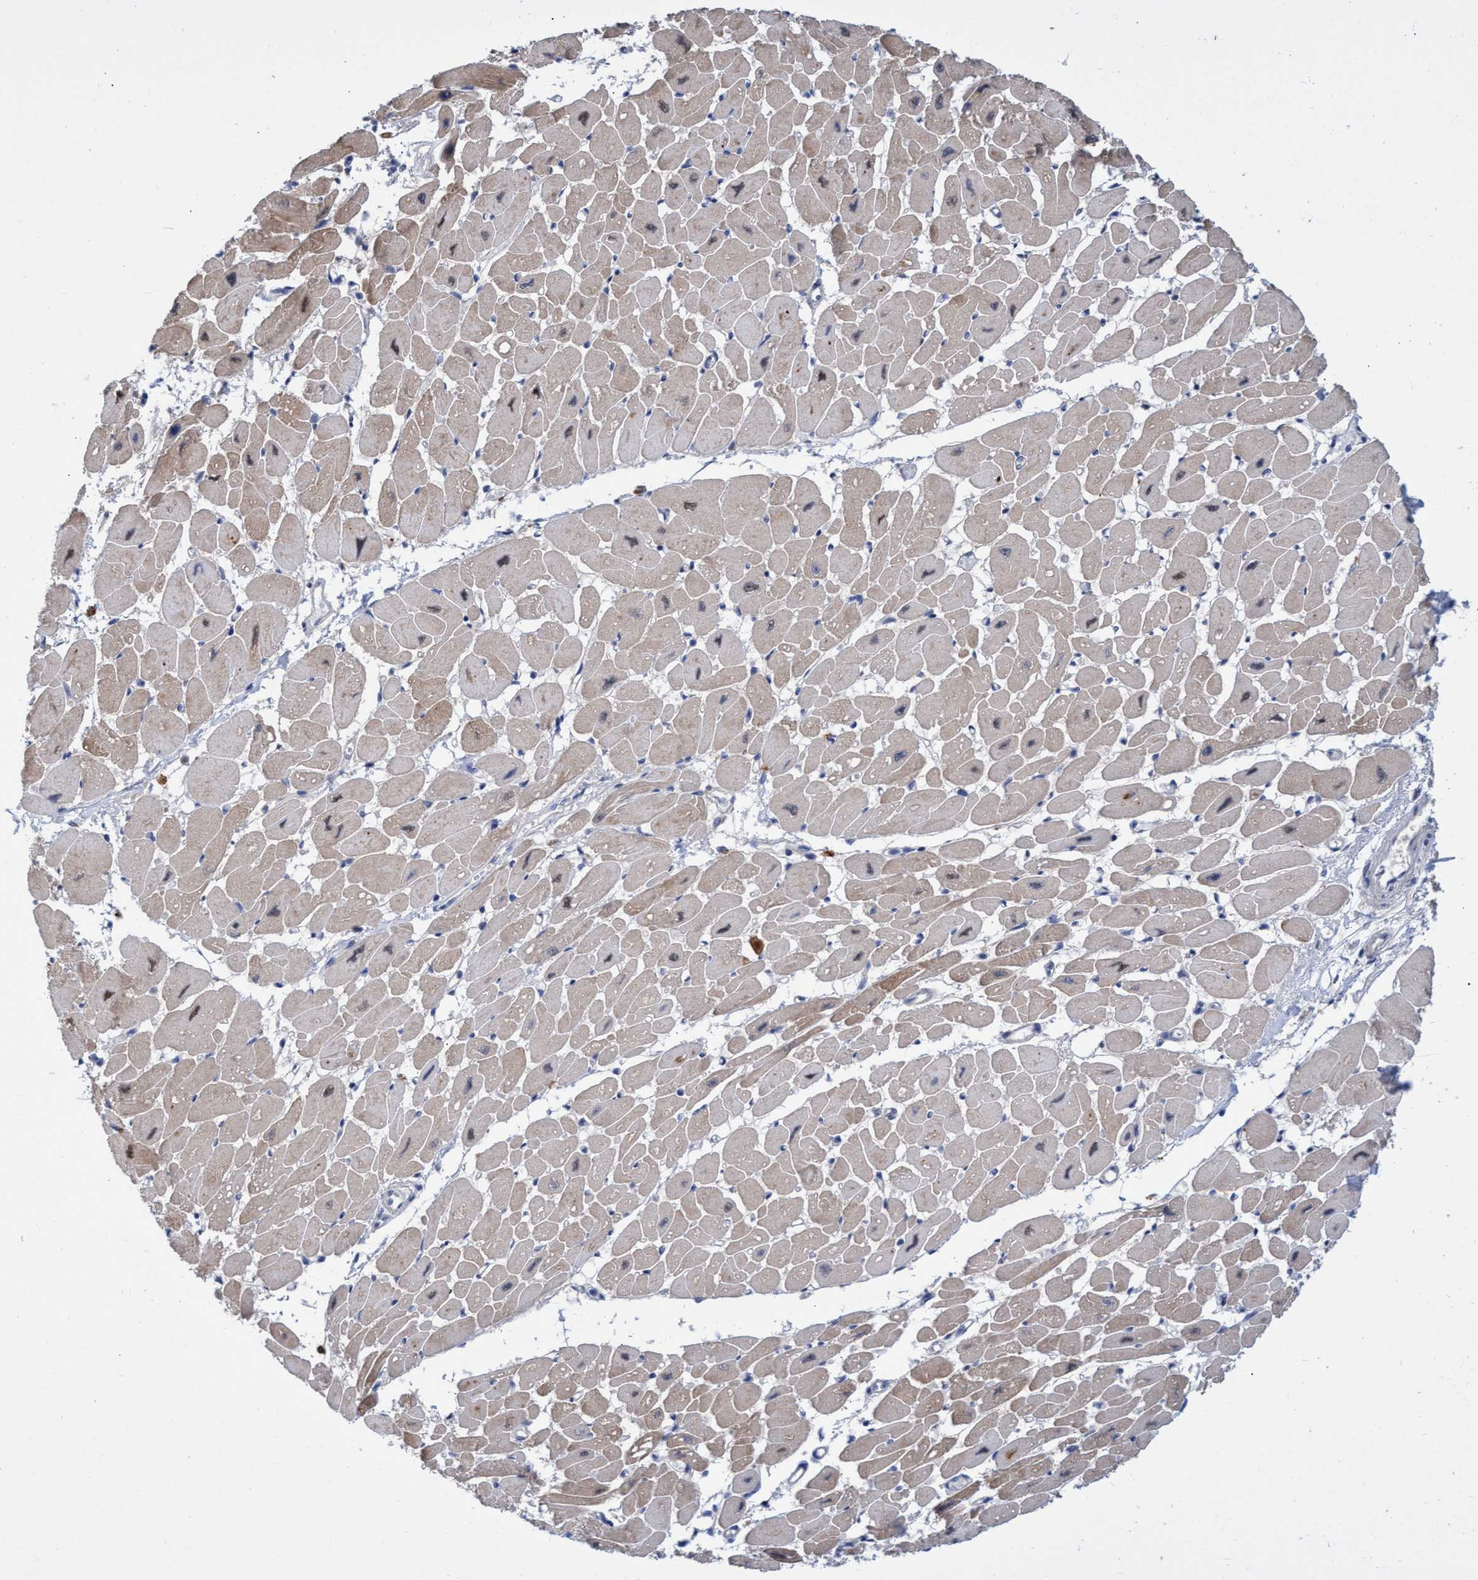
{"staining": {"intensity": "weak", "quantity": "25%-75%", "location": "cytoplasmic/membranous"}, "tissue": "heart muscle", "cell_type": "Cardiomyocytes", "image_type": "normal", "snomed": [{"axis": "morphology", "description": "Normal tissue, NOS"}, {"axis": "topography", "description": "Heart"}], "caption": "DAB immunohistochemical staining of unremarkable human heart muscle displays weak cytoplasmic/membranous protein staining in about 25%-75% of cardiomyocytes. The staining was performed using DAB (3,3'-diaminobenzidine) to visualize the protein expression in brown, while the nuclei were stained in blue with hematoxylin (Magnification: 20x).", "gene": "SVEP1", "patient": {"sex": "female", "age": 54}}